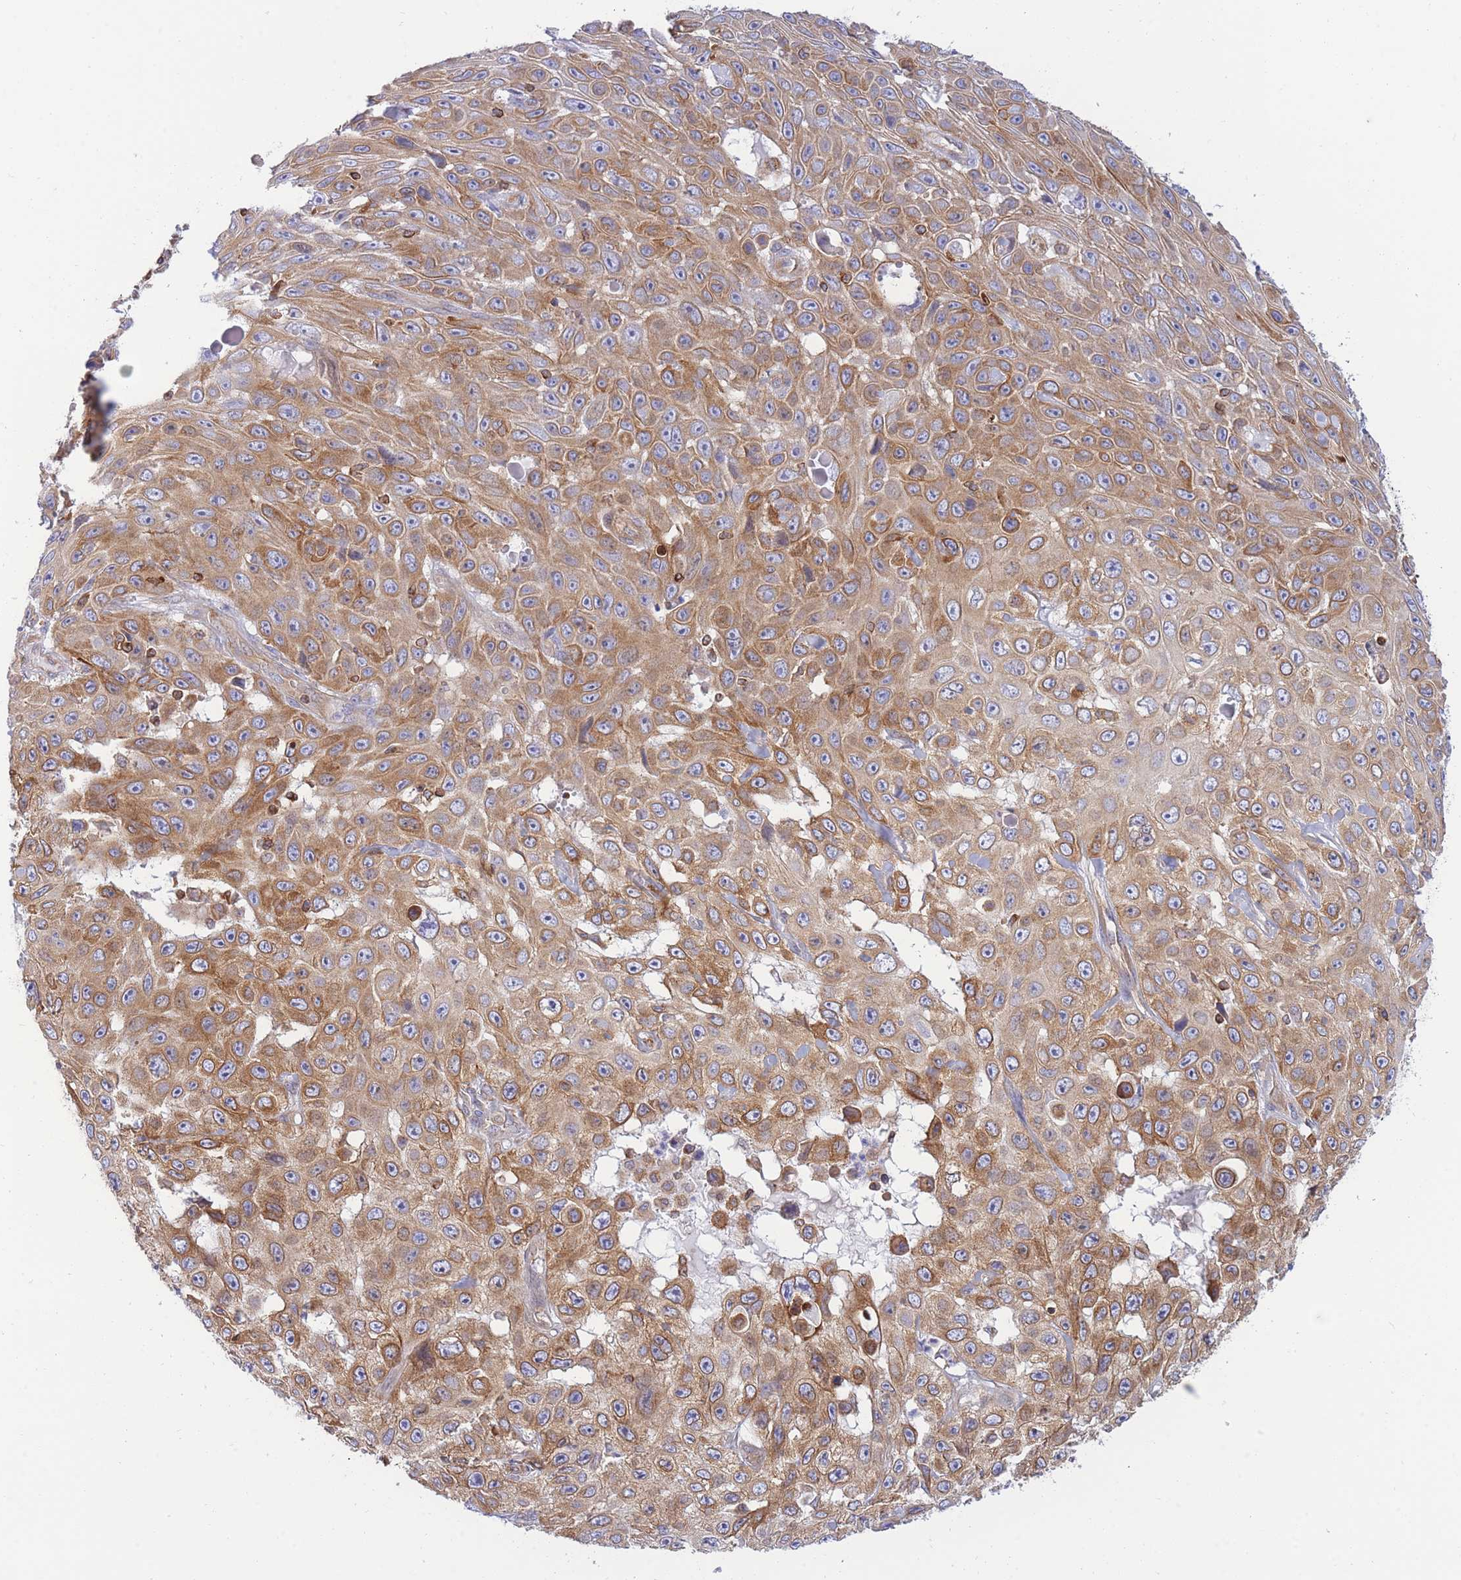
{"staining": {"intensity": "moderate", "quantity": ">75%", "location": "cytoplasmic/membranous"}, "tissue": "skin cancer", "cell_type": "Tumor cells", "image_type": "cancer", "snomed": [{"axis": "morphology", "description": "Squamous cell carcinoma, NOS"}, {"axis": "topography", "description": "Skin"}], "caption": "Human skin squamous cell carcinoma stained with a brown dye shows moderate cytoplasmic/membranous positive expression in approximately >75% of tumor cells.", "gene": "REM1", "patient": {"sex": "male", "age": 82}}